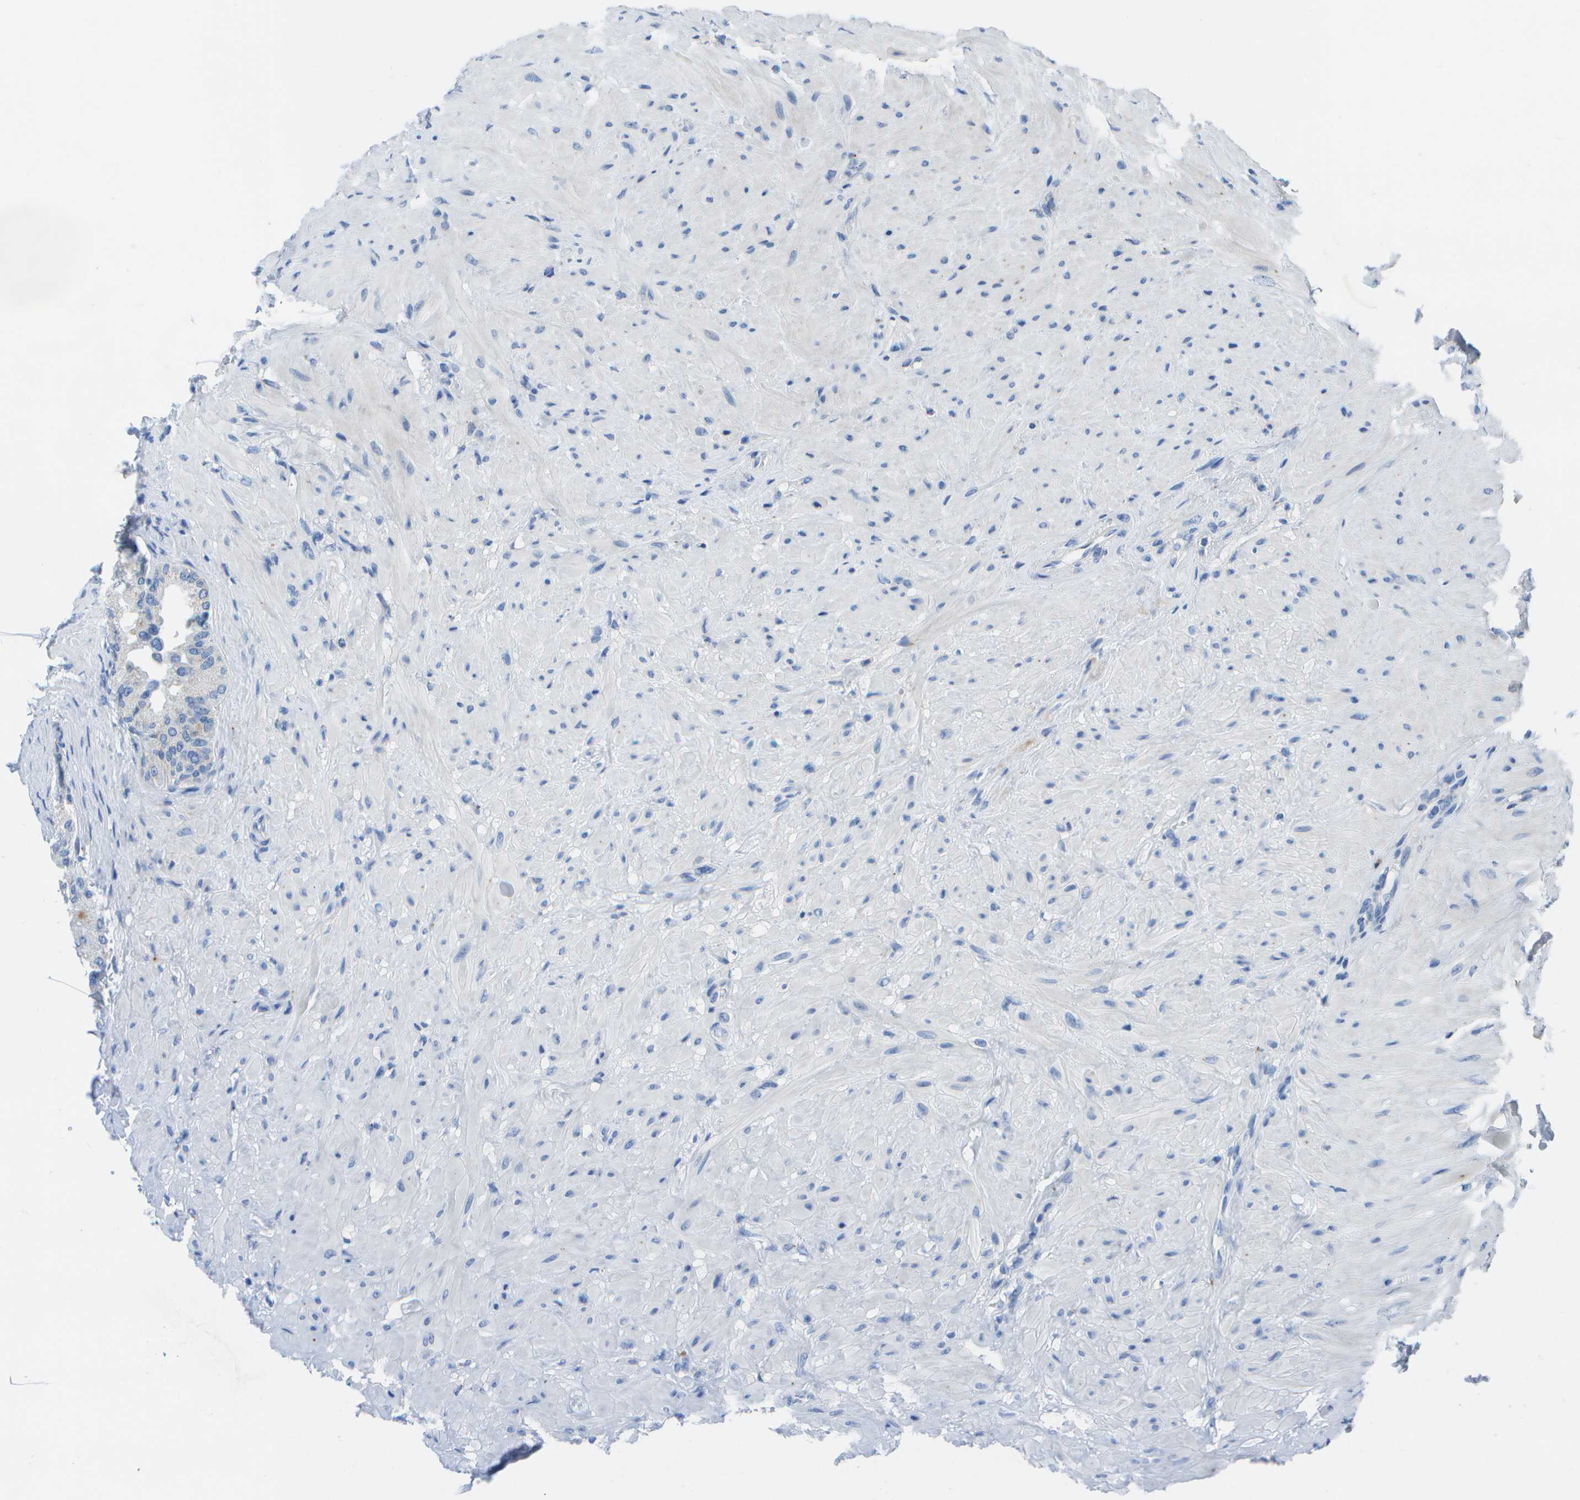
{"staining": {"intensity": "negative", "quantity": "none", "location": "none"}, "tissue": "seminal vesicle", "cell_type": "Glandular cells", "image_type": "normal", "snomed": [{"axis": "morphology", "description": "Normal tissue, NOS"}, {"axis": "topography", "description": "Seminal veicle"}], "caption": "Immunohistochemistry photomicrograph of unremarkable seminal vesicle: seminal vesicle stained with DAB (3,3'-diaminobenzidine) exhibits no significant protein expression in glandular cells. The staining was performed using DAB to visualize the protein expression in brown, while the nuclei were stained in blue with hematoxylin (Magnification: 20x).", "gene": "MS4A1", "patient": {"sex": "male", "age": 68}}